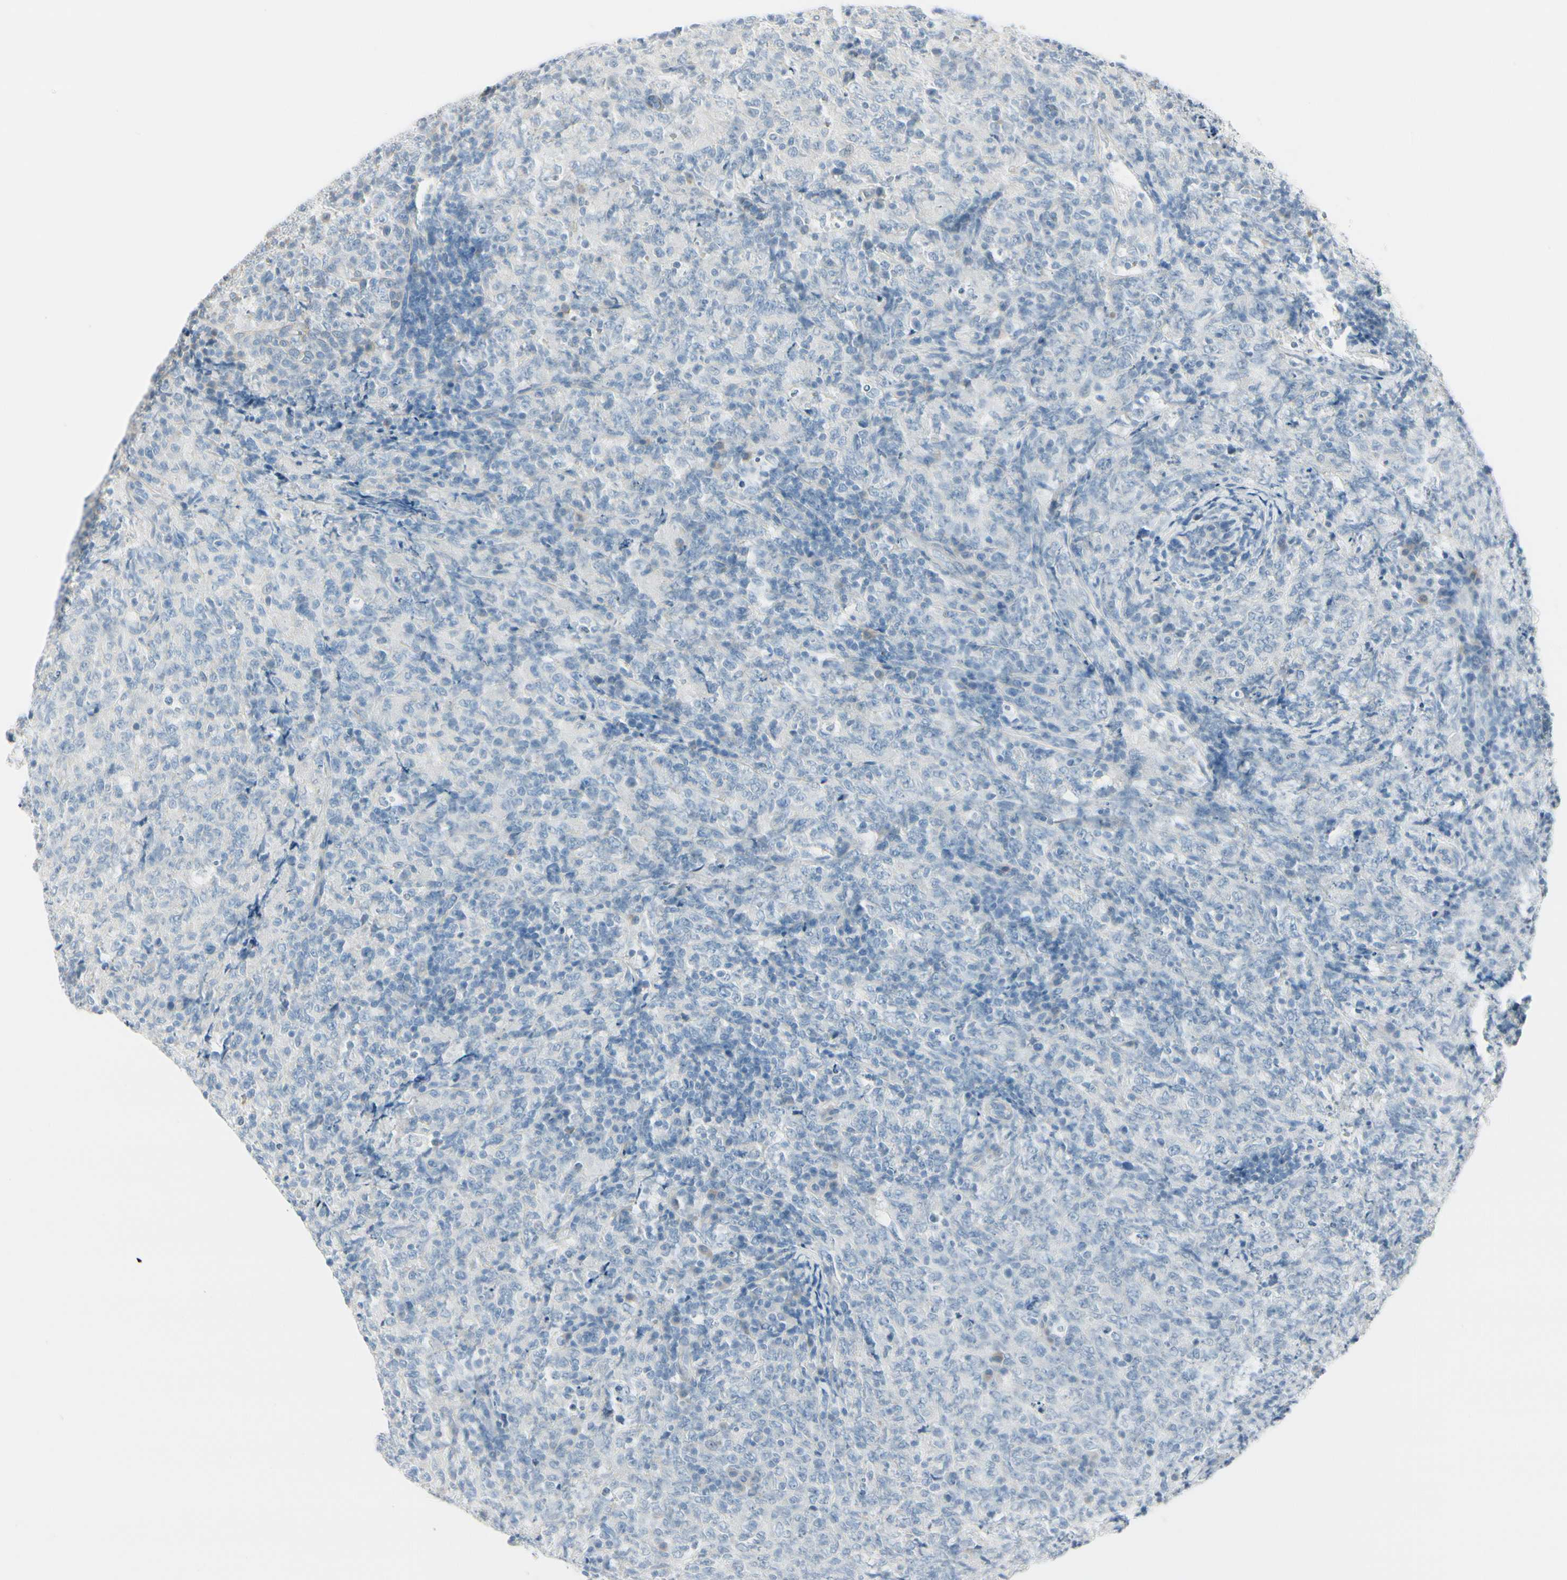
{"staining": {"intensity": "negative", "quantity": "none", "location": "none"}, "tissue": "lymphoma", "cell_type": "Tumor cells", "image_type": "cancer", "snomed": [{"axis": "morphology", "description": "Malignant lymphoma, non-Hodgkin's type, High grade"}, {"axis": "topography", "description": "Tonsil"}], "caption": "DAB immunohistochemical staining of lymphoma displays no significant staining in tumor cells.", "gene": "CDHR5", "patient": {"sex": "female", "age": 36}}